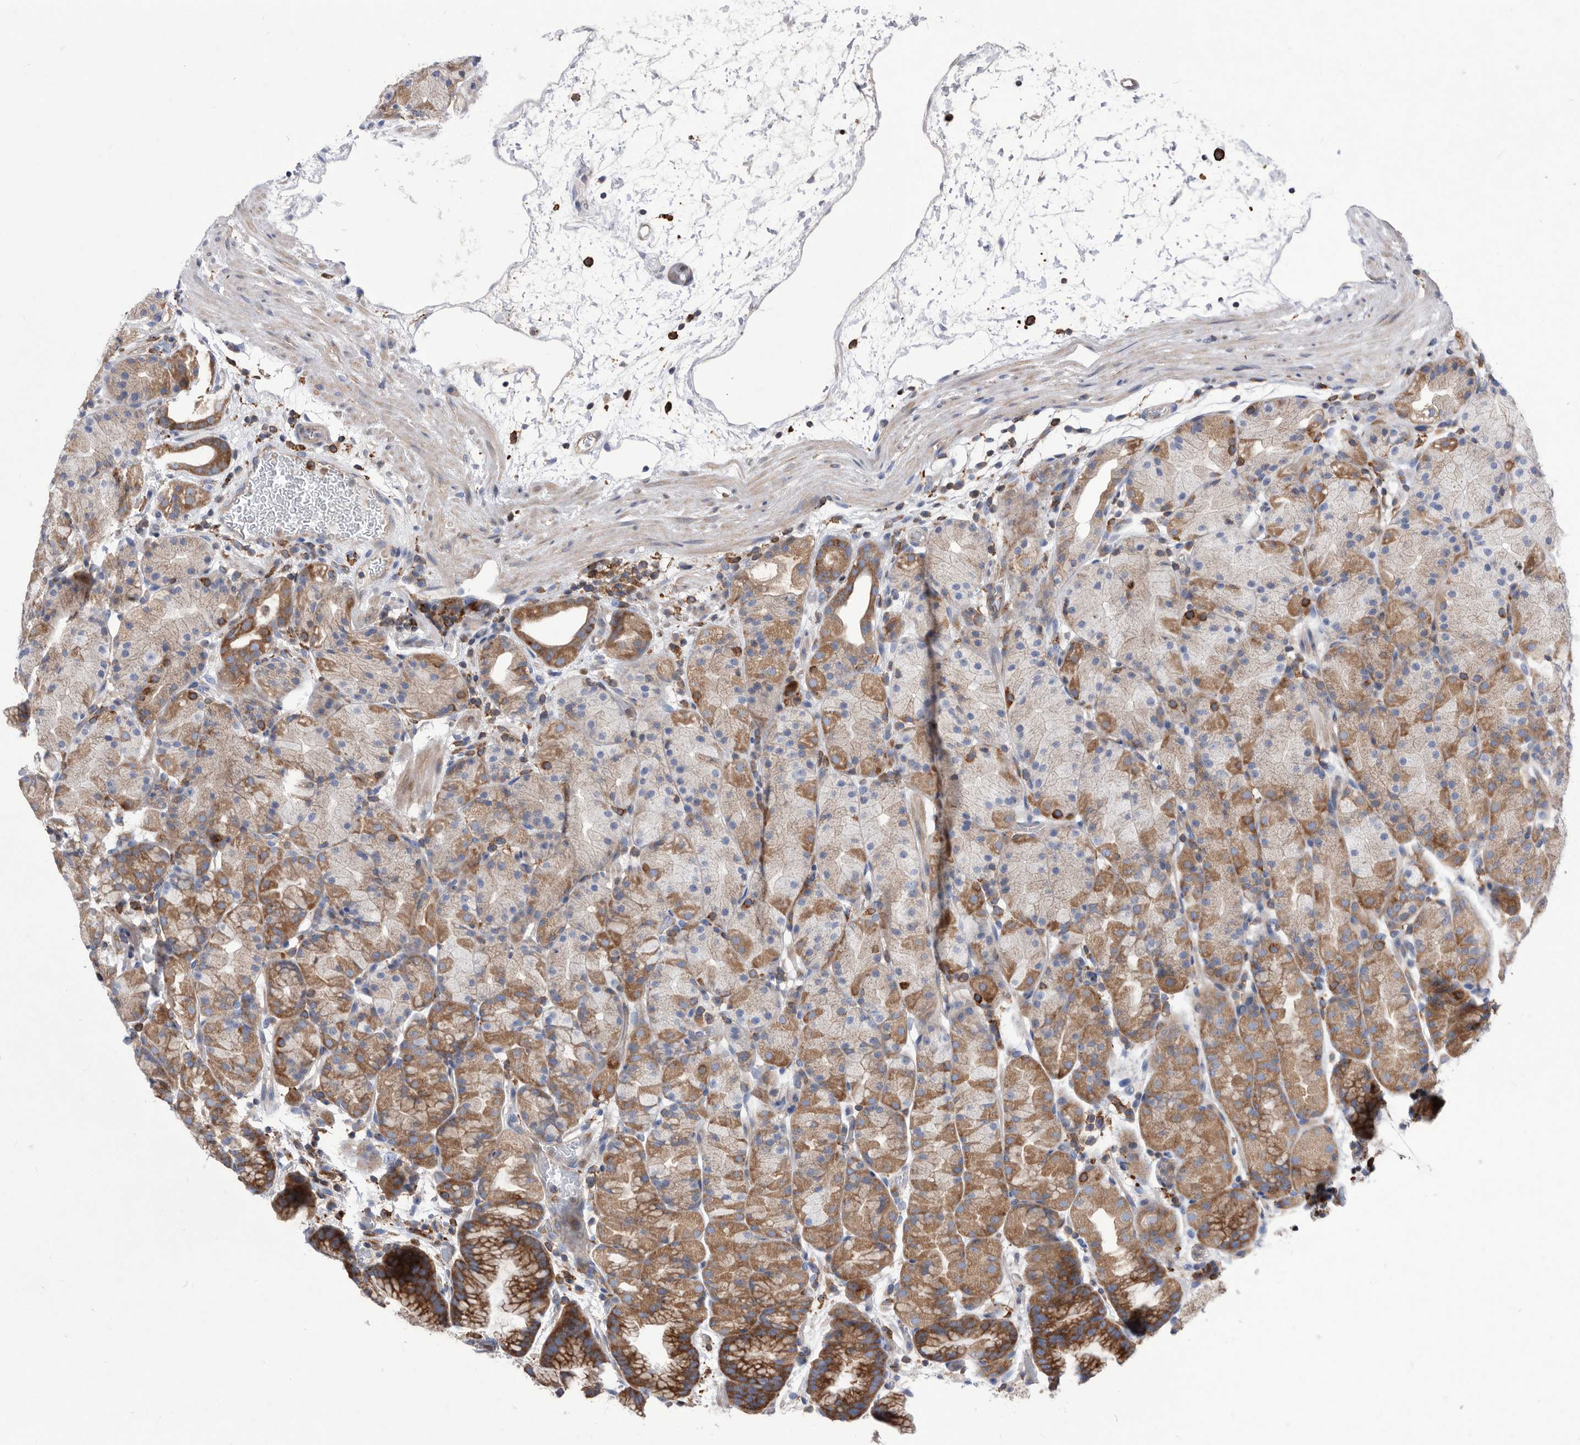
{"staining": {"intensity": "moderate", "quantity": "25%-75%", "location": "cytoplasmic/membranous"}, "tissue": "stomach", "cell_type": "Glandular cells", "image_type": "normal", "snomed": [{"axis": "morphology", "description": "Normal tissue, NOS"}, {"axis": "topography", "description": "Stomach, upper"}], "caption": "Immunohistochemistry (IHC) staining of unremarkable stomach, which exhibits medium levels of moderate cytoplasmic/membranous positivity in about 25%-75% of glandular cells indicating moderate cytoplasmic/membranous protein positivity. The staining was performed using DAB (brown) for protein detection and nuclei were counterstained in hematoxylin (blue).", "gene": "SMG7", "patient": {"sex": "male", "age": 48}}